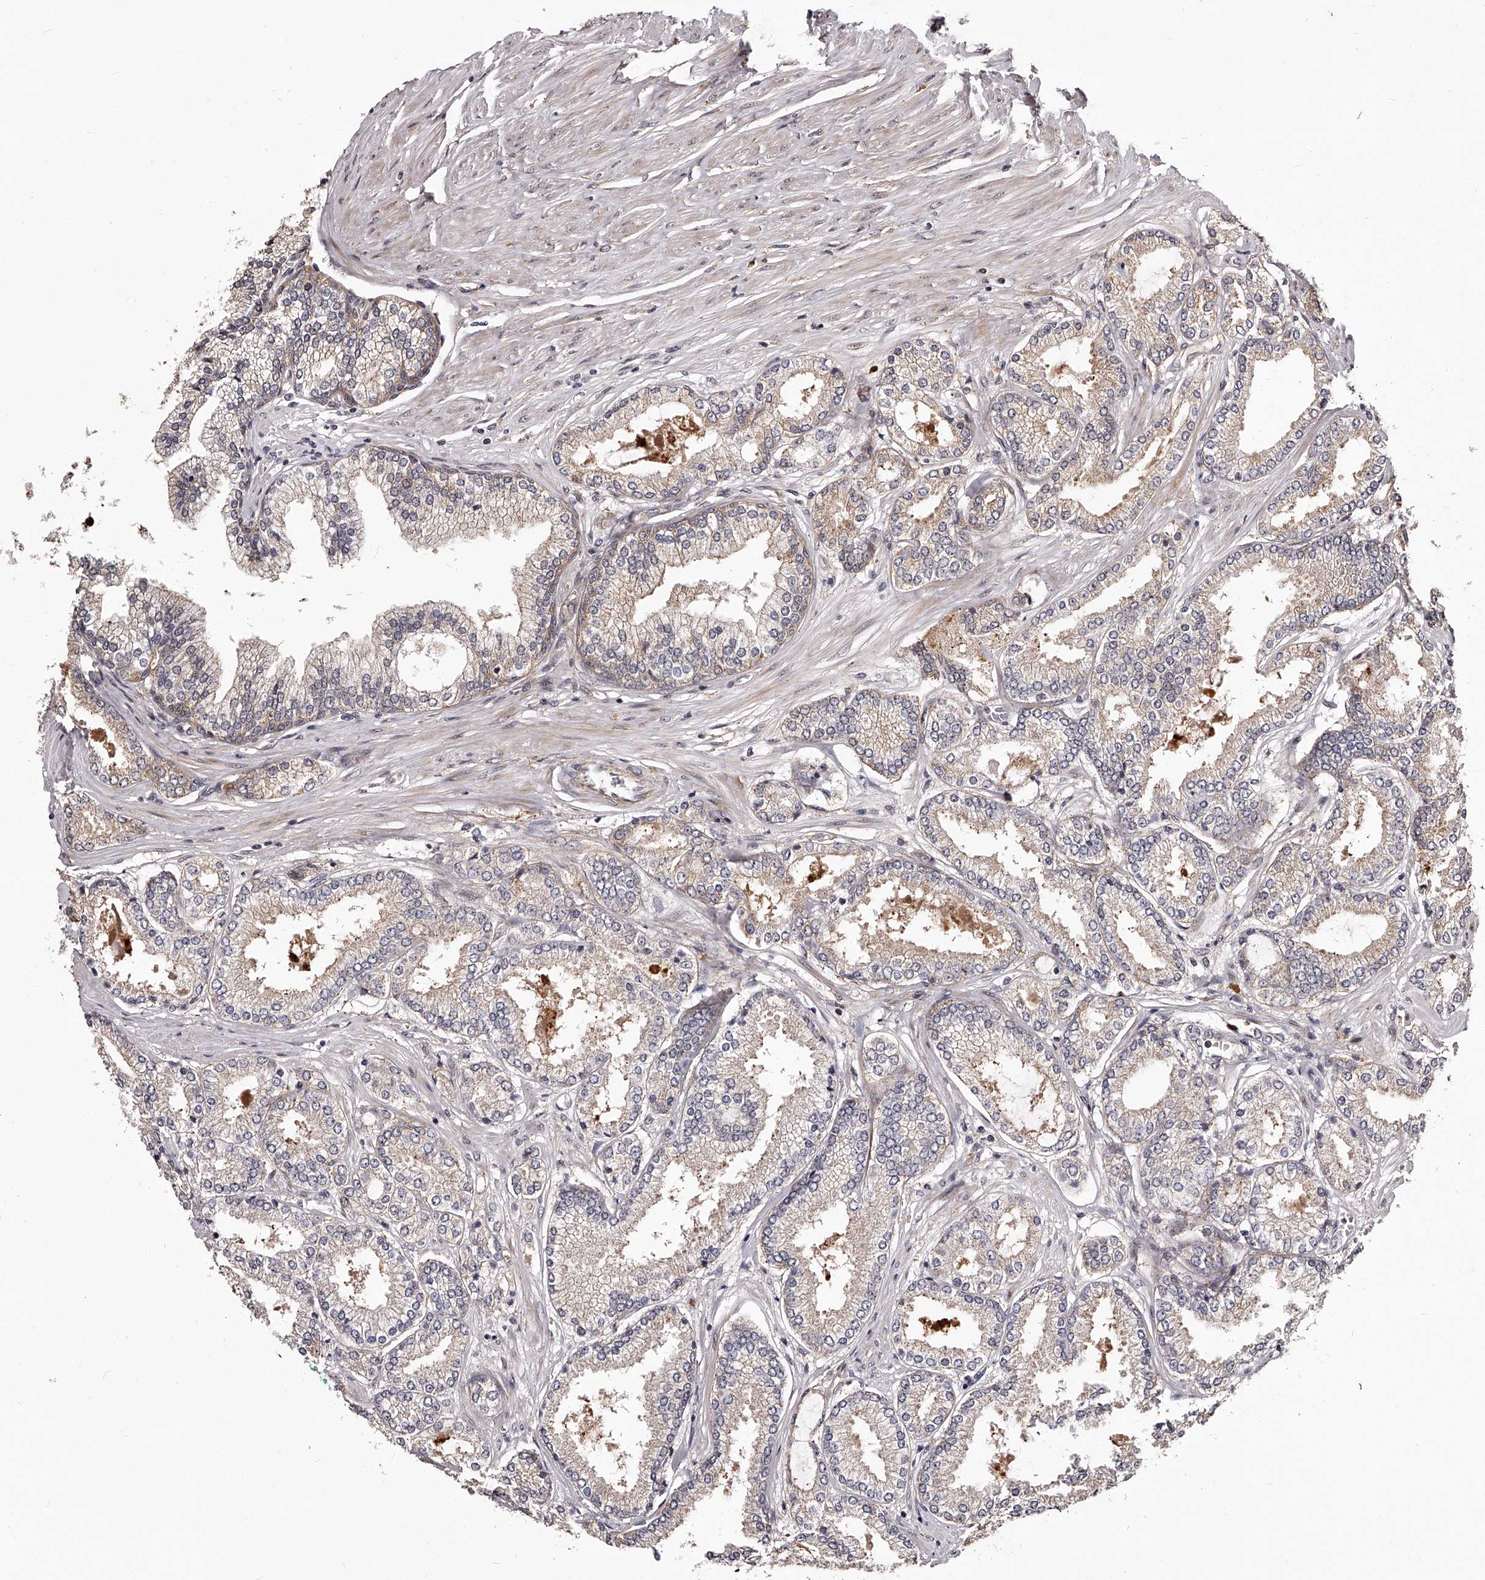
{"staining": {"intensity": "negative", "quantity": "none", "location": "none"}, "tissue": "prostate cancer", "cell_type": "Tumor cells", "image_type": "cancer", "snomed": [{"axis": "morphology", "description": "Adenocarcinoma, Low grade"}, {"axis": "topography", "description": "Prostate"}], "caption": "Immunohistochemistry (IHC) histopathology image of neoplastic tissue: human low-grade adenocarcinoma (prostate) stained with DAB shows no significant protein staining in tumor cells. (DAB (3,3'-diaminobenzidine) immunohistochemistry (IHC) with hematoxylin counter stain).", "gene": "RSC1A1", "patient": {"sex": "male", "age": 62}}